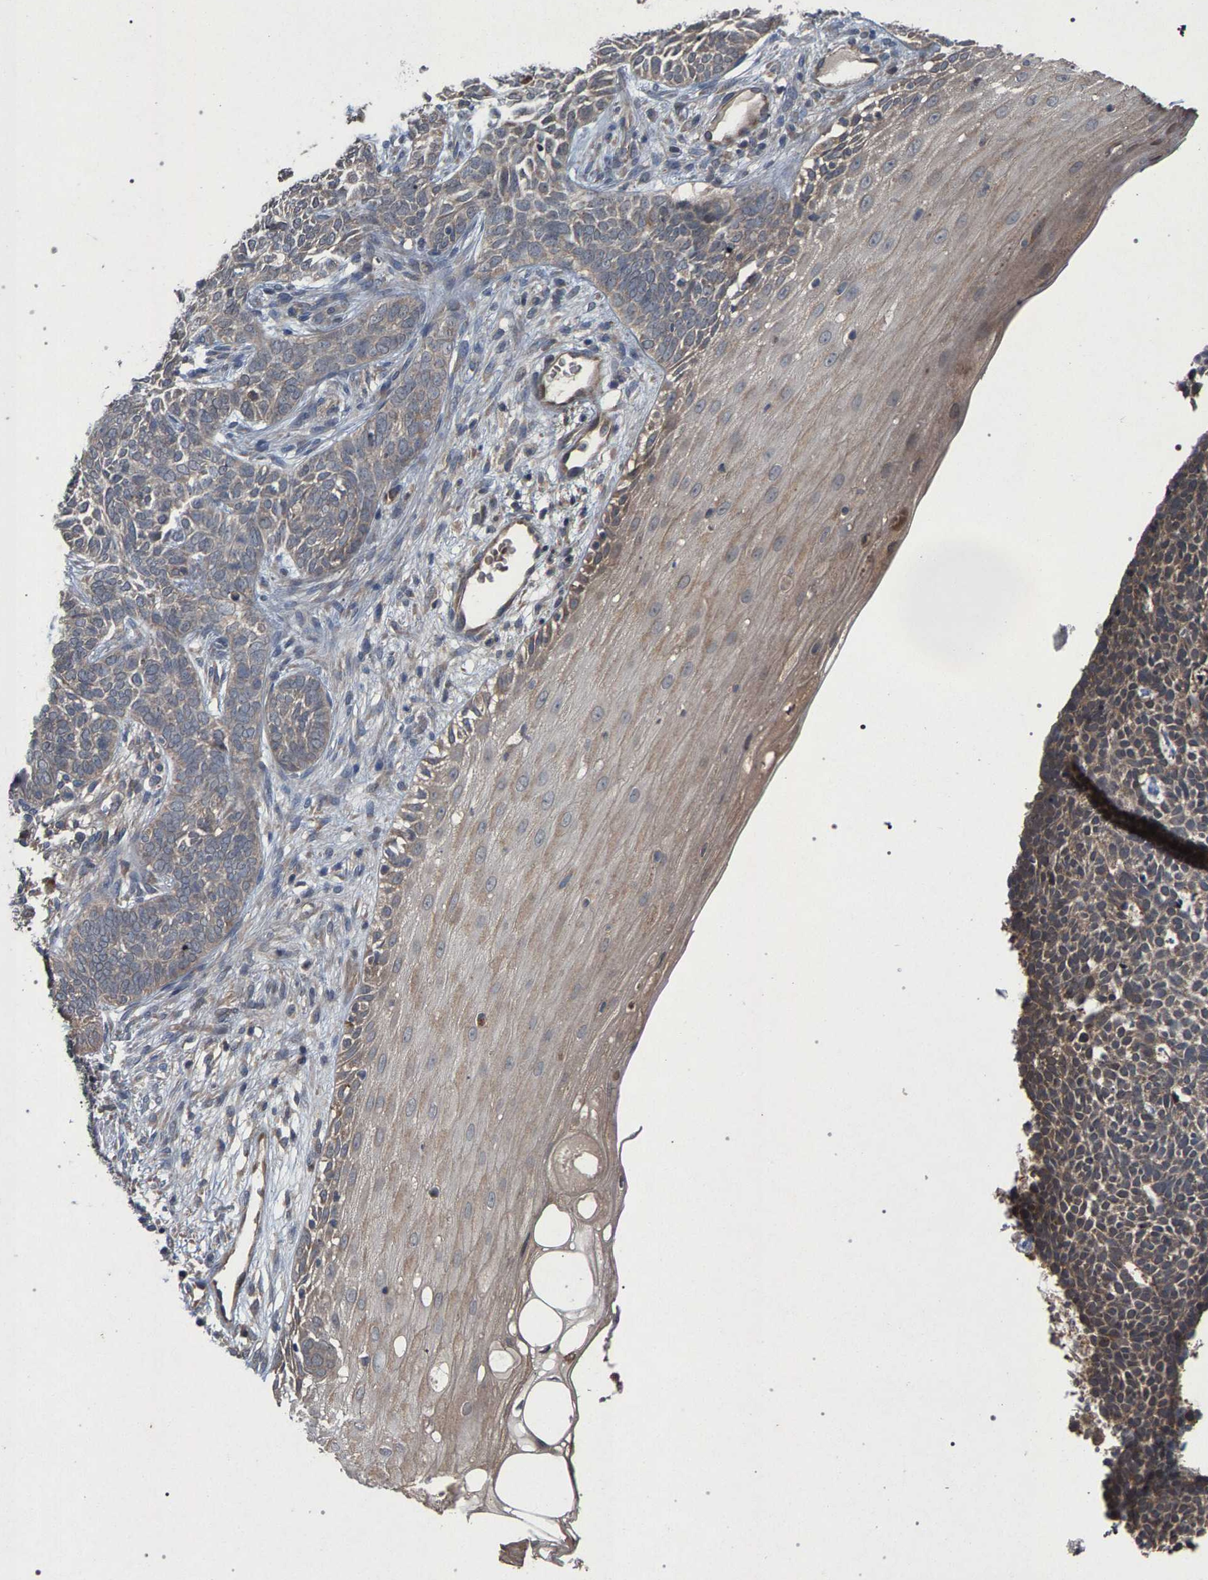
{"staining": {"intensity": "weak", "quantity": "25%-75%", "location": "cytoplasmic/membranous"}, "tissue": "skin cancer", "cell_type": "Tumor cells", "image_type": "cancer", "snomed": [{"axis": "morphology", "description": "Basal cell carcinoma"}, {"axis": "topography", "description": "Skin"}], "caption": "The histopathology image exhibits a brown stain indicating the presence of a protein in the cytoplasmic/membranous of tumor cells in skin cancer (basal cell carcinoma).", "gene": "SLC4A4", "patient": {"sex": "male", "age": 87}}